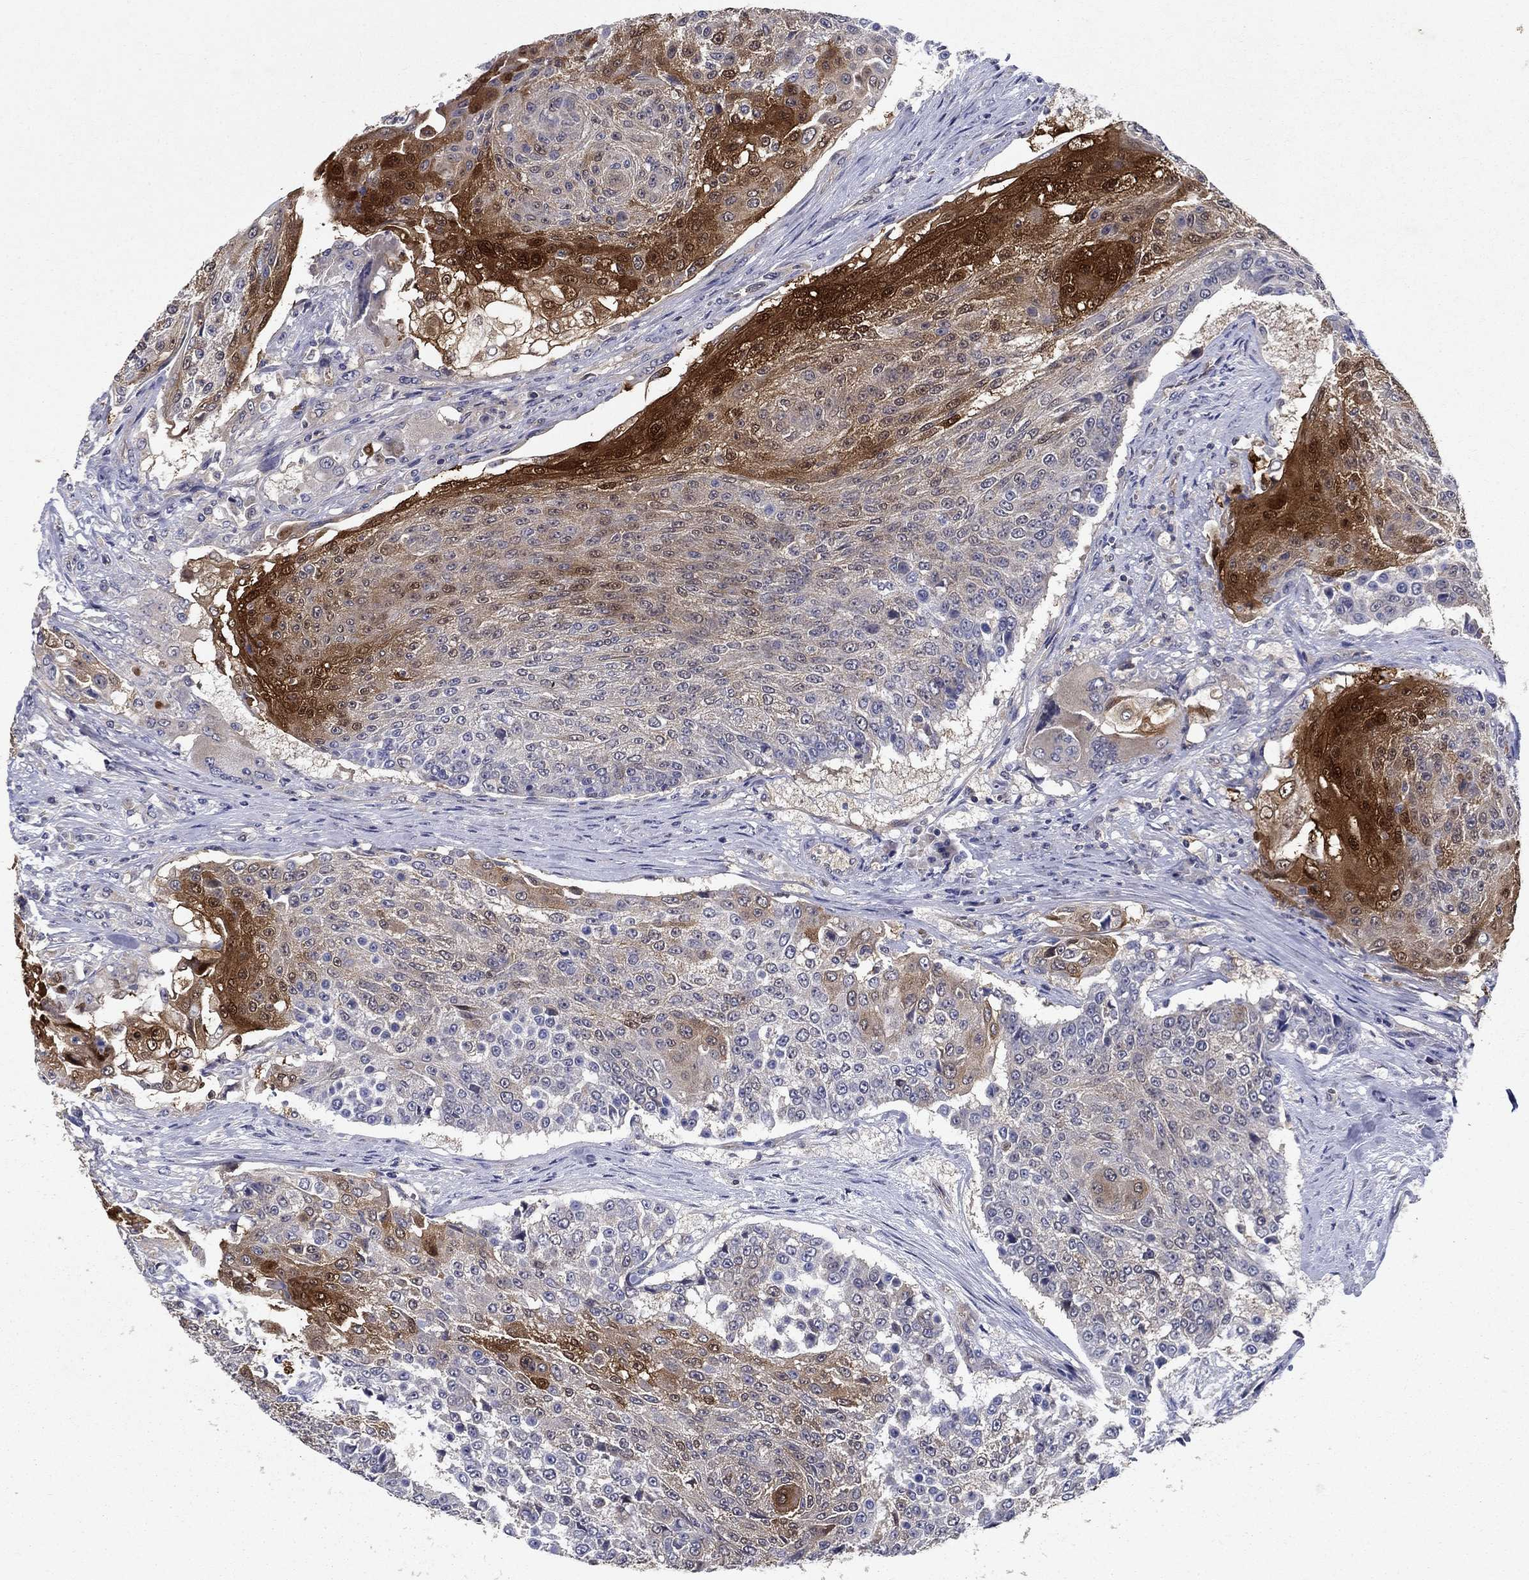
{"staining": {"intensity": "strong", "quantity": "<25%", "location": "cytoplasmic/membranous"}, "tissue": "urothelial cancer", "cell_type": "Tumor cells", "image_type": "cancer", "snomed": [{"axis": "morphology", "description": "Urothelial carcinoma, High grade"}, {"axis": "topography", "description": "Urinary bladder"}], "caption": "IHC of high-grade urothelial carcinoma displays medium levels of strong cytoplasmic/membranous positivity in about <25% of tumor cells.", "gene": "GLTP", "patient": {"sex": "female", "age": 63}}